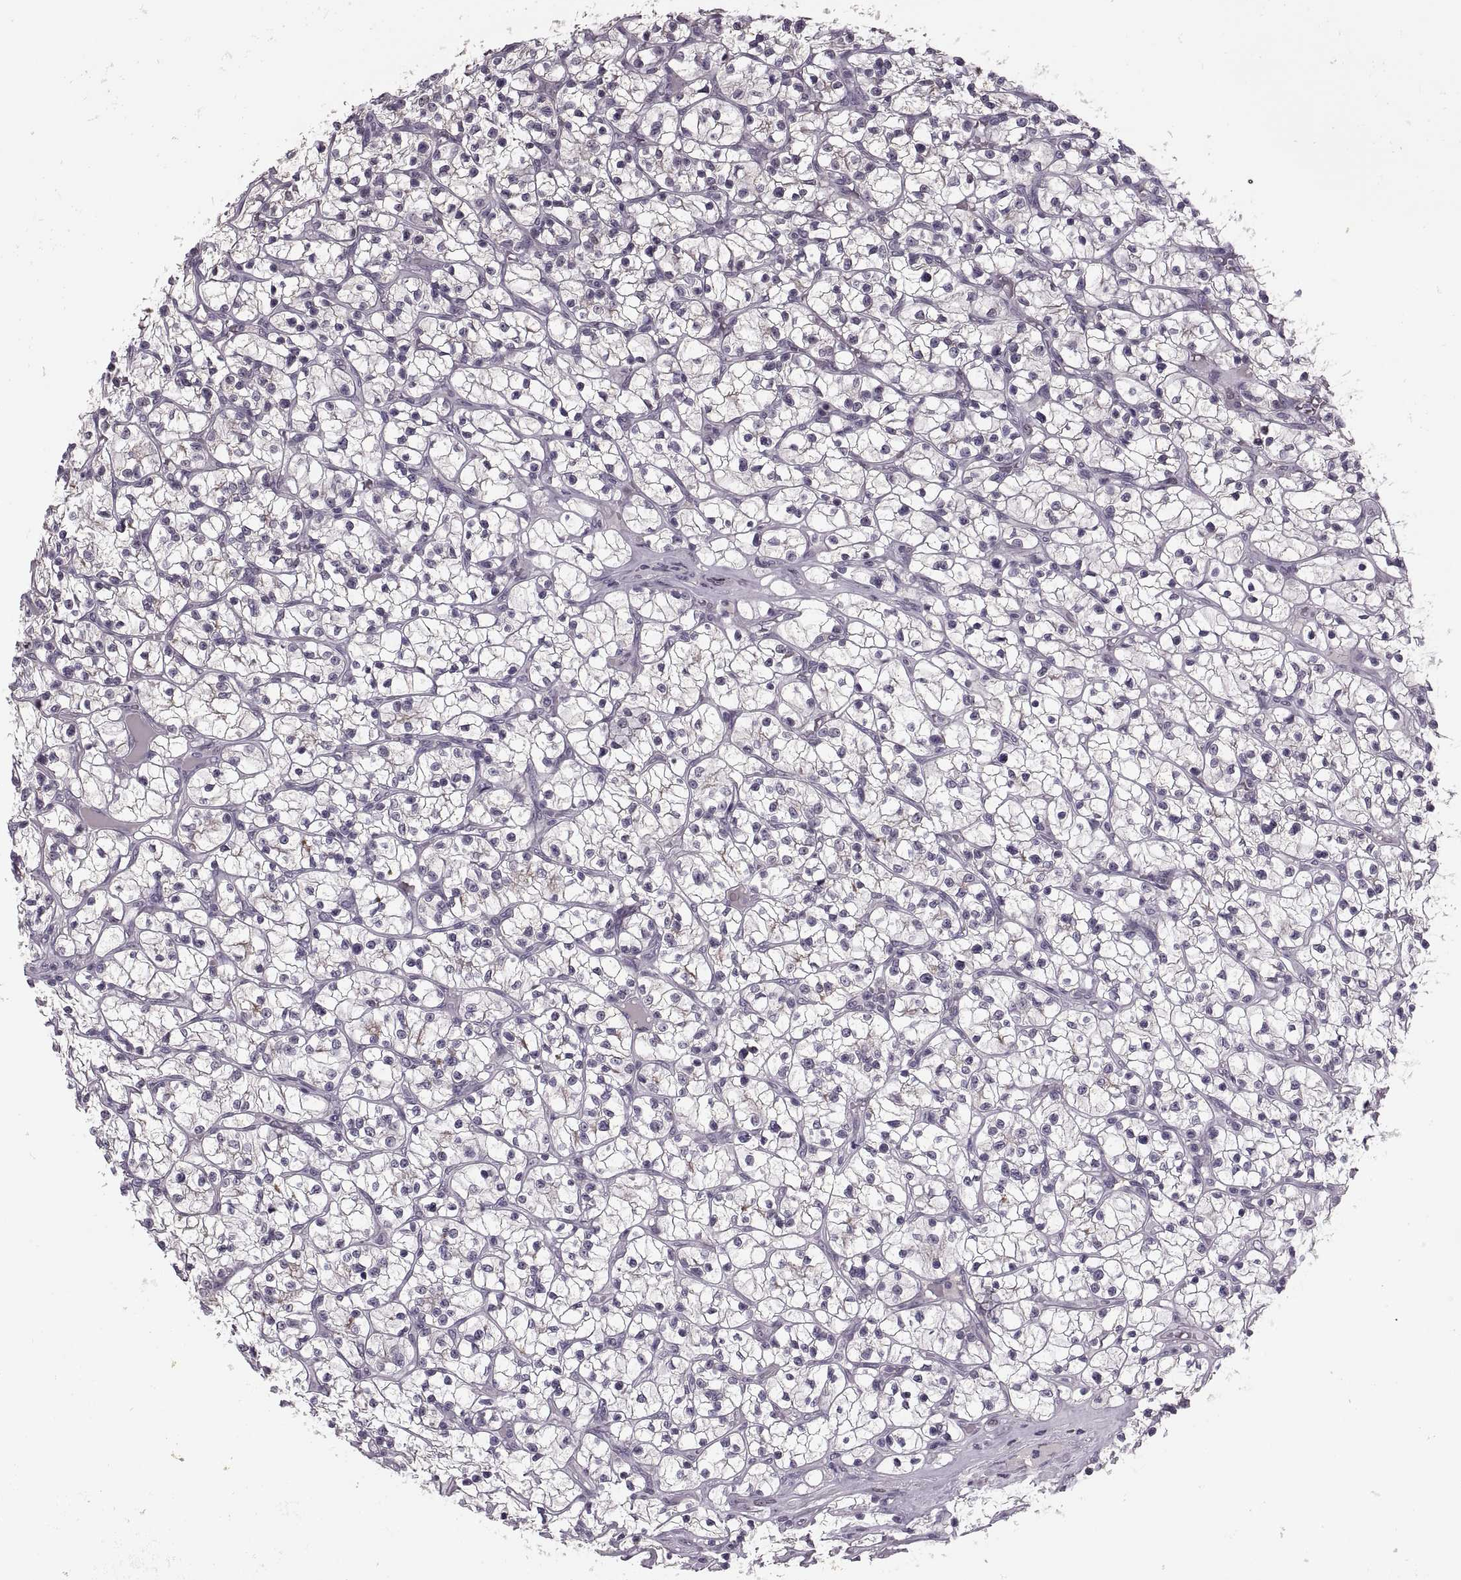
{"staining": {"intensity": "negative", "quantity": "none", "location": "none"}, "tissue": "renal cancer", "cell_type": "Tumor cells", "image_type": "cancer", "snomed": [{"axis": "morphology", "description": "Adenocarcinoma, NOS"}, {"axis": "topography", "description": "Kidney"}], "caption": "An IHC image of renal cancer is shown. There is no staining in tumor cells of renal cancer.", "gene": "CACNA1F", "patient": {"sex": "female", "age": 64}}